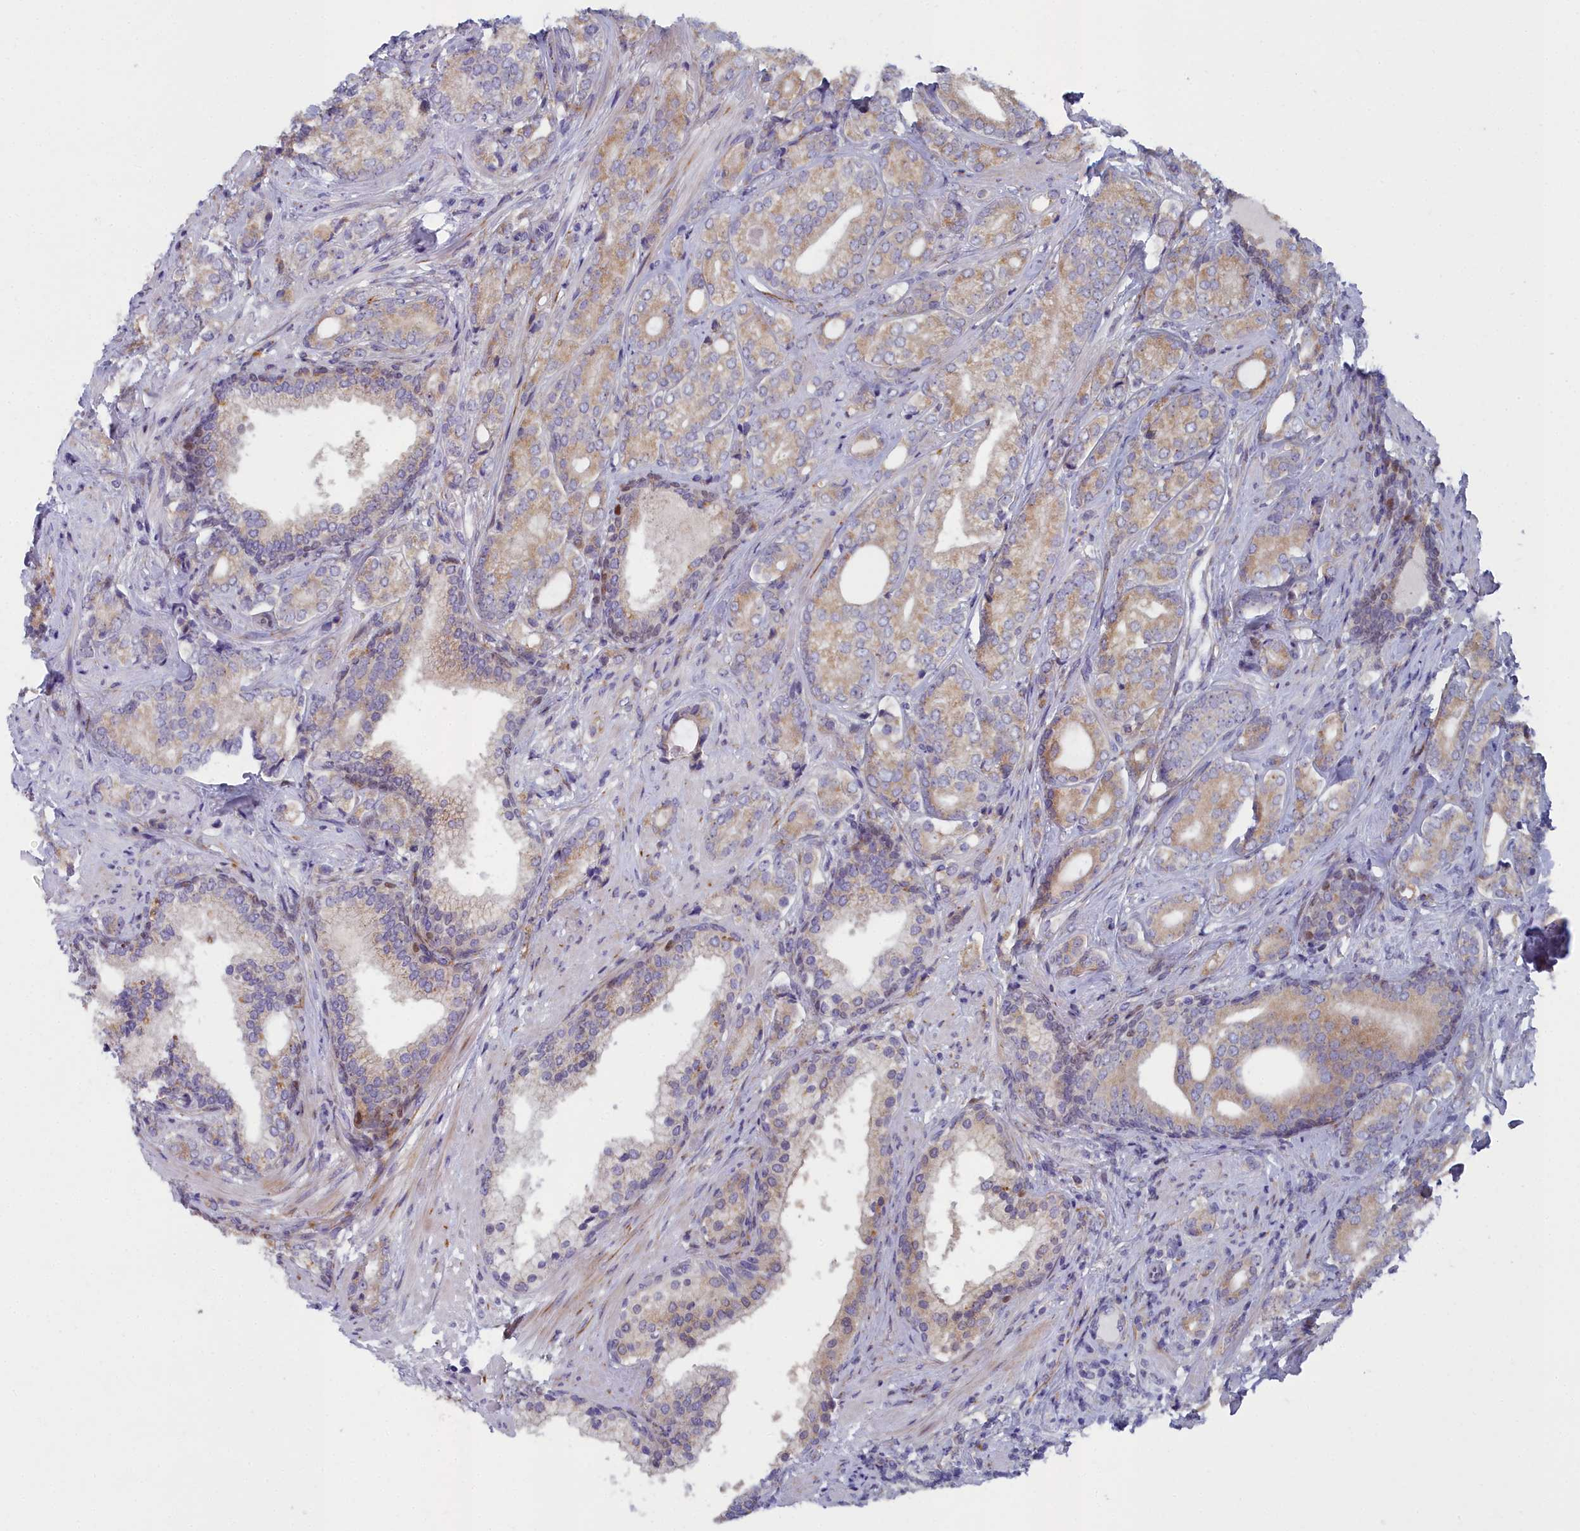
{"staining": {"intensity": "moderate", "quantity": "25%-75%", "location": "cytoplasmic/membranous"}, "tissue": "prostate cancer", "cell_type": "Tumor cells", "image_type": "cancer", "snomed": [{"axis": "morphology", "description": "Adenocarcinoma, High grade"}, {"axis": "topography", "description": "Prostate"}], "caption": "The photomicrograph shows staining of prostate cancer, revealing moderate cytoplasmic/membranous protein staining (brown color) within tumor cells.", "gene": "B9D2", "patient": {"sex": "male", "age": 60}}